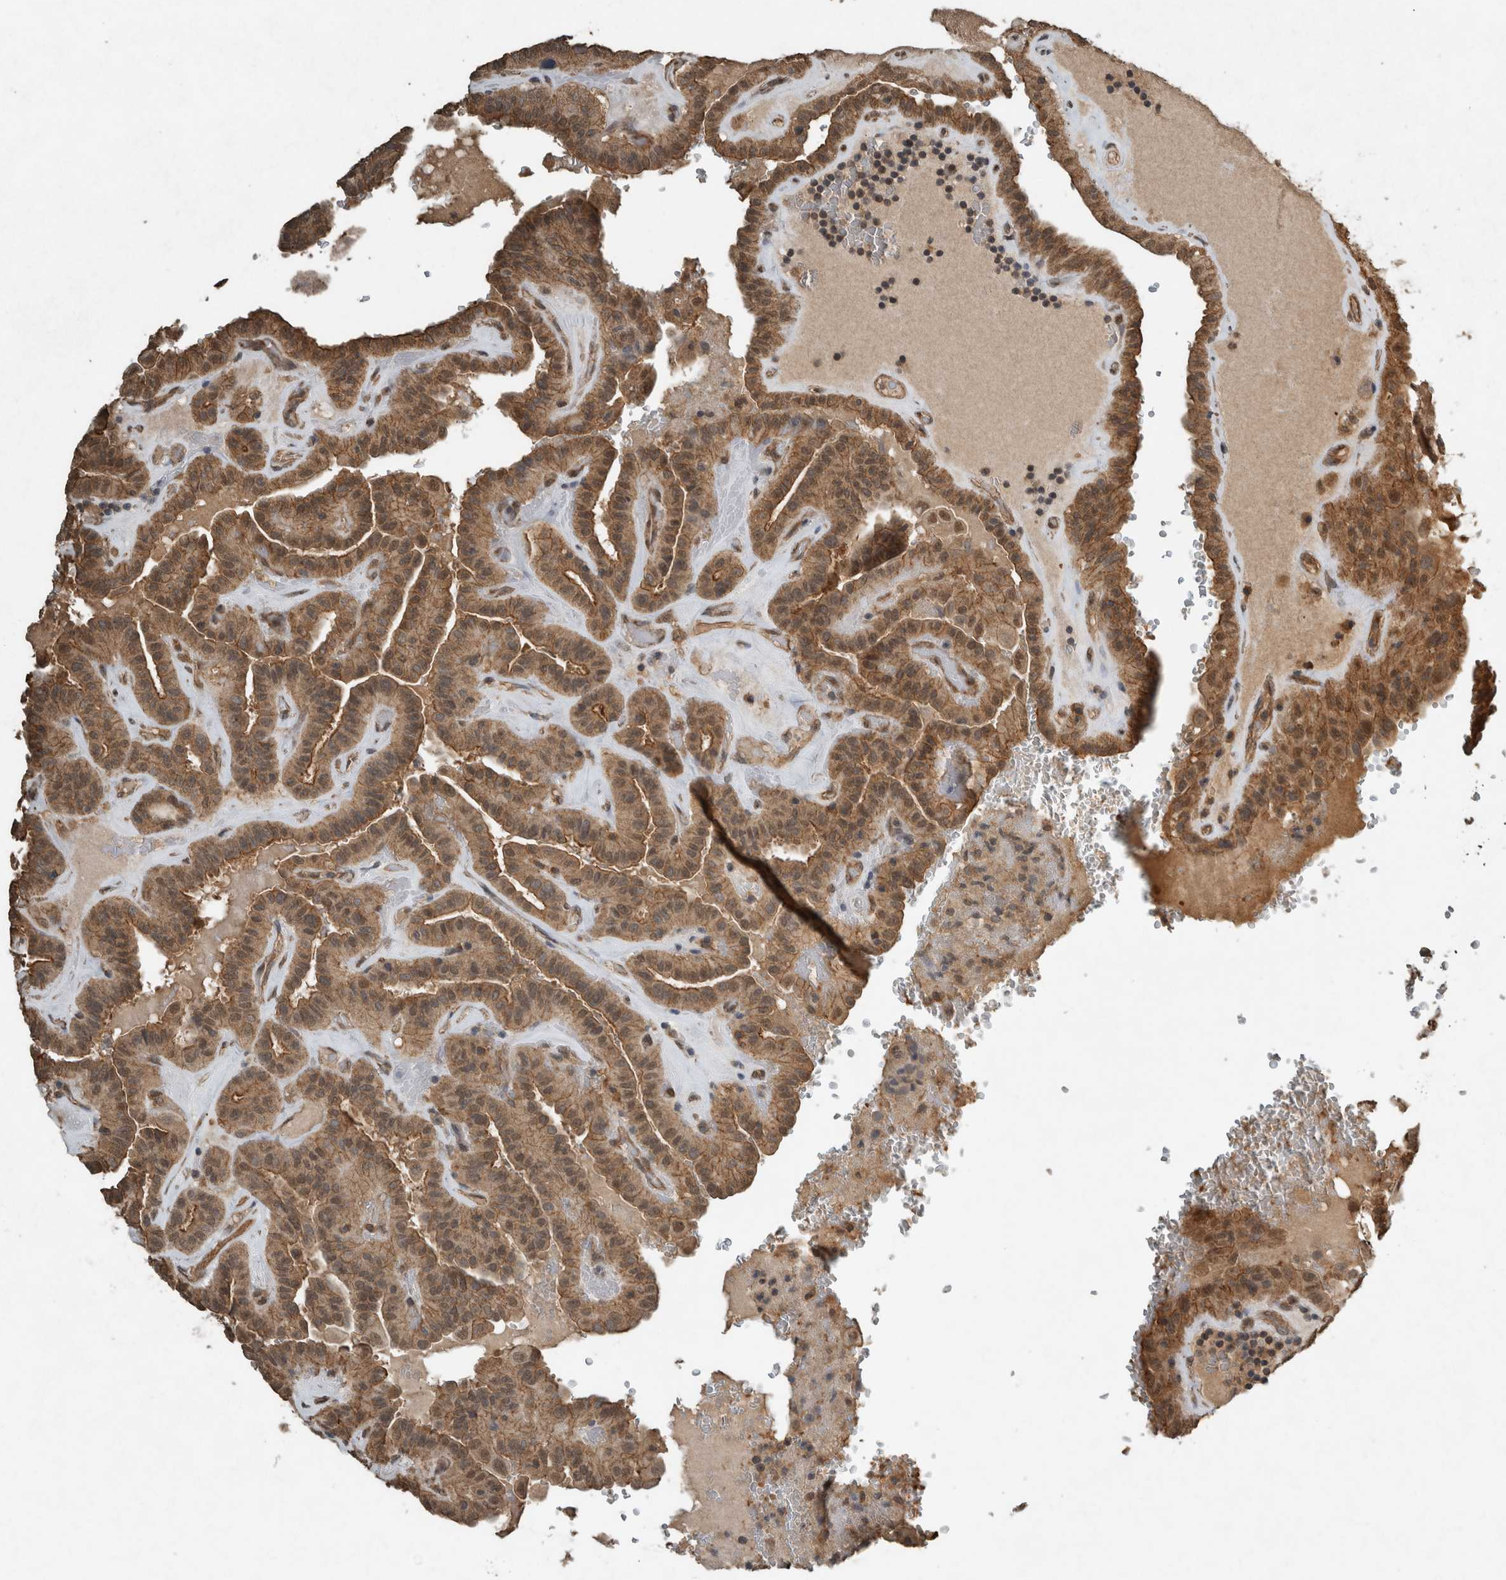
{"staining": {"intensity": "moderate", "quantity": ">75%", "location": "cytoplasmic/membranous,nuclear"}, "tissue": "thyroid cancer", "cell_type": "Tumor cells", "image_type": "cancer", "snomed": [{"axis": "morphology", "description": "Papillary adenocarcinoma, NOS"}, {"axis": "topography", "description": "Thyroid gland"}], "caption": "A histopathology image showing moderate cytoplasmic/membranous and nuclear expression in approximately >75% of tumor cells in thyroid cancer (papillary adenocarcinoma), as visualized by brown immunohistochemical staining.", "gene": "ARHGEF12", "patient": {"sex": "male", "age": 77}}